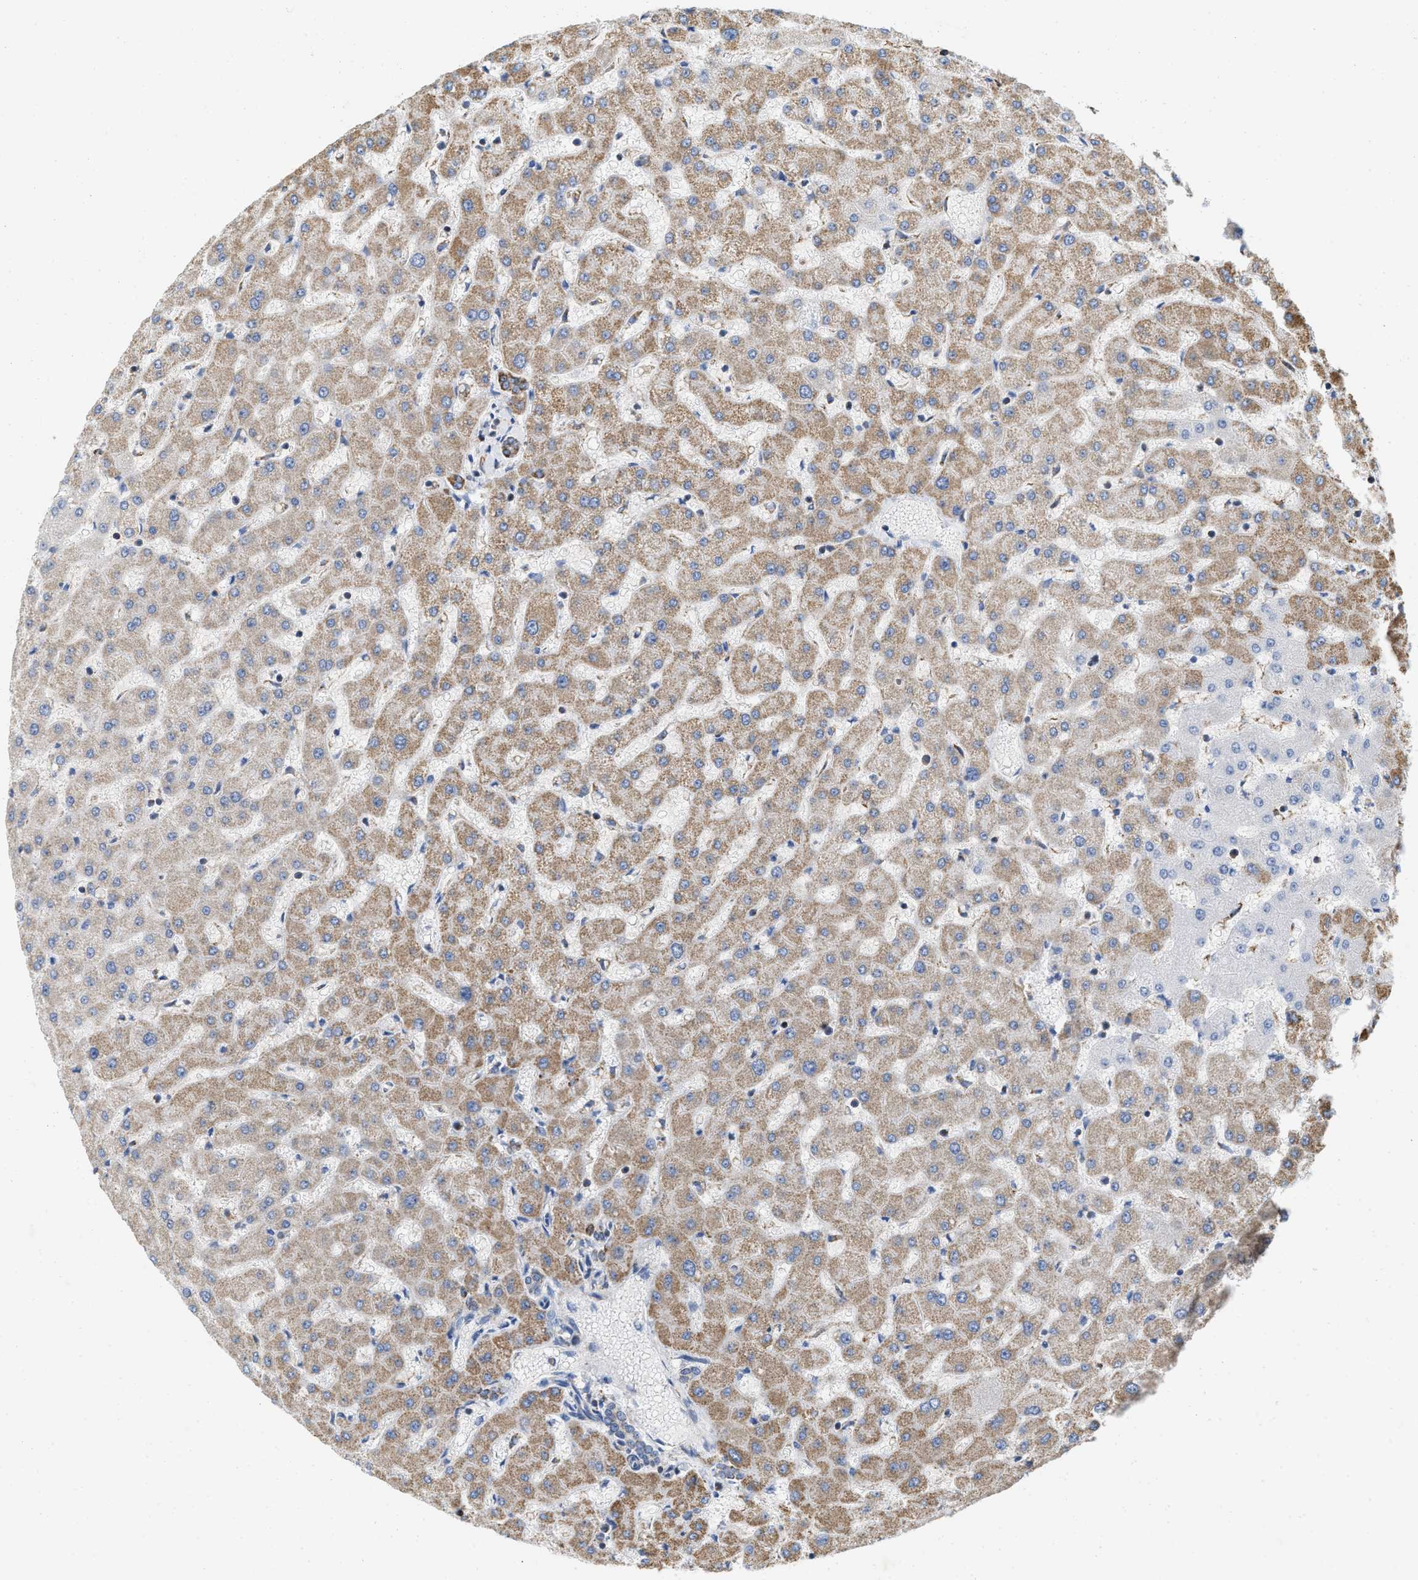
{"staining": {"intensity": "moderate", "quantity": "25%-75%", "location": "cytoplasmic/membranous"}, "tissue": "liver", "cell_type": "Cholangiocytes", "image_type": "normal", "snomed": [{"axis": "morphology", "description": "Normal tissue, NOS"}, {"axis": "topography", "description": "Liver"}], "caption": "DAB (3,3'-diaminobenzidine) immunohistochemical staining of normal liver displays moderate cytoplasmic/membranous protein staining in approximately 25%-75% of cholangiocytes. (brown staining indicates protein expression, while blue staining denotes nuclei).", "gene": "GRB10", "patient": {"sex": "female", "age": 63}}